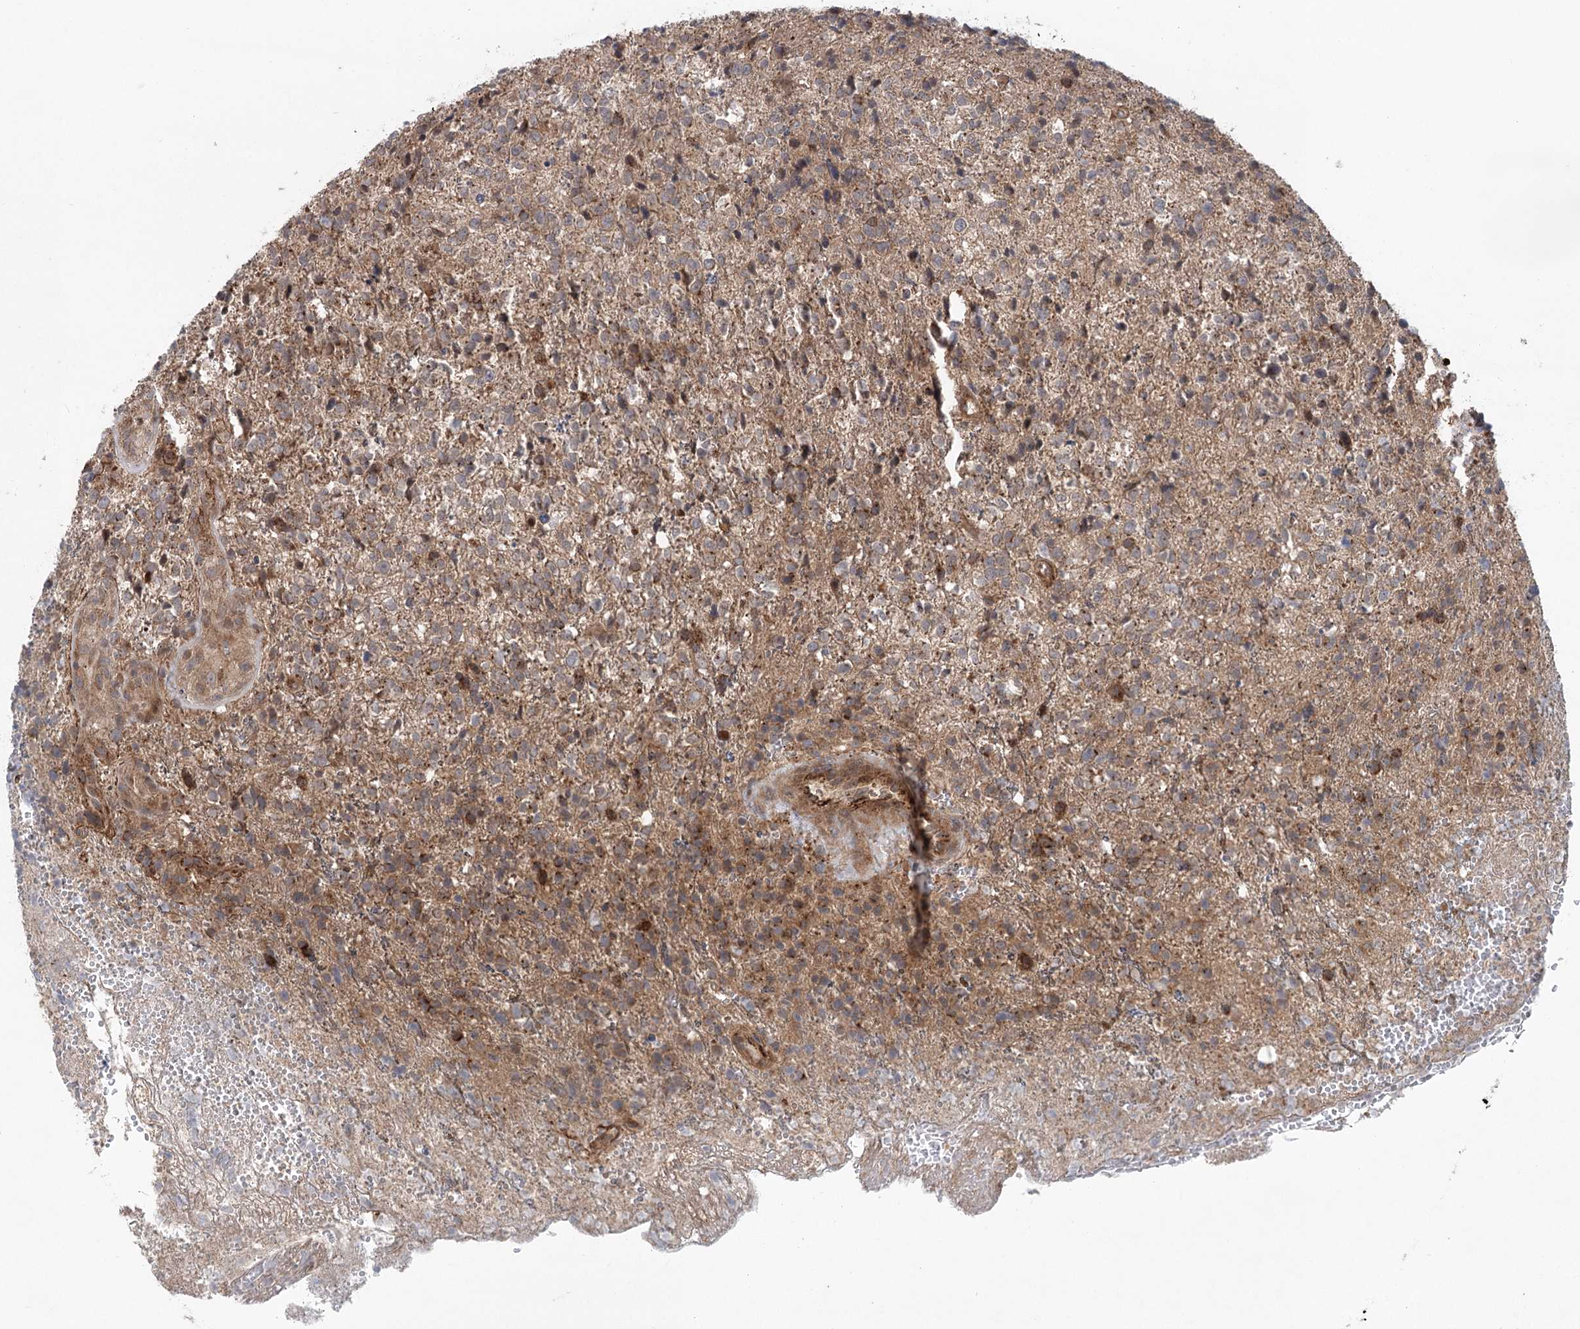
{"staining": {"intensity": "moderate", "quantity": "25%-75%", "location": "cytoplasmic/membranous"}, "tissue": "glioma", "cell_type": "Tumor cells", "image_type": "cancer", "snomed": [{"axis": "morphology", "description": "Glioma, malignant, High grade"}, {"axis": "topography", "description": "Brain"}], "caption": "Glioma tissue shows moderate cytoplasmic/membranous positivity in approximately 25%-75% of tumor cells, visualized by immunohistochemistry. Using DAB (brown) and hematoxylin (blue) stains, captured at high magnification using brightfield microscopy.", "gene": "METTL24", "patient": {"sex": "male", "age": 56}}